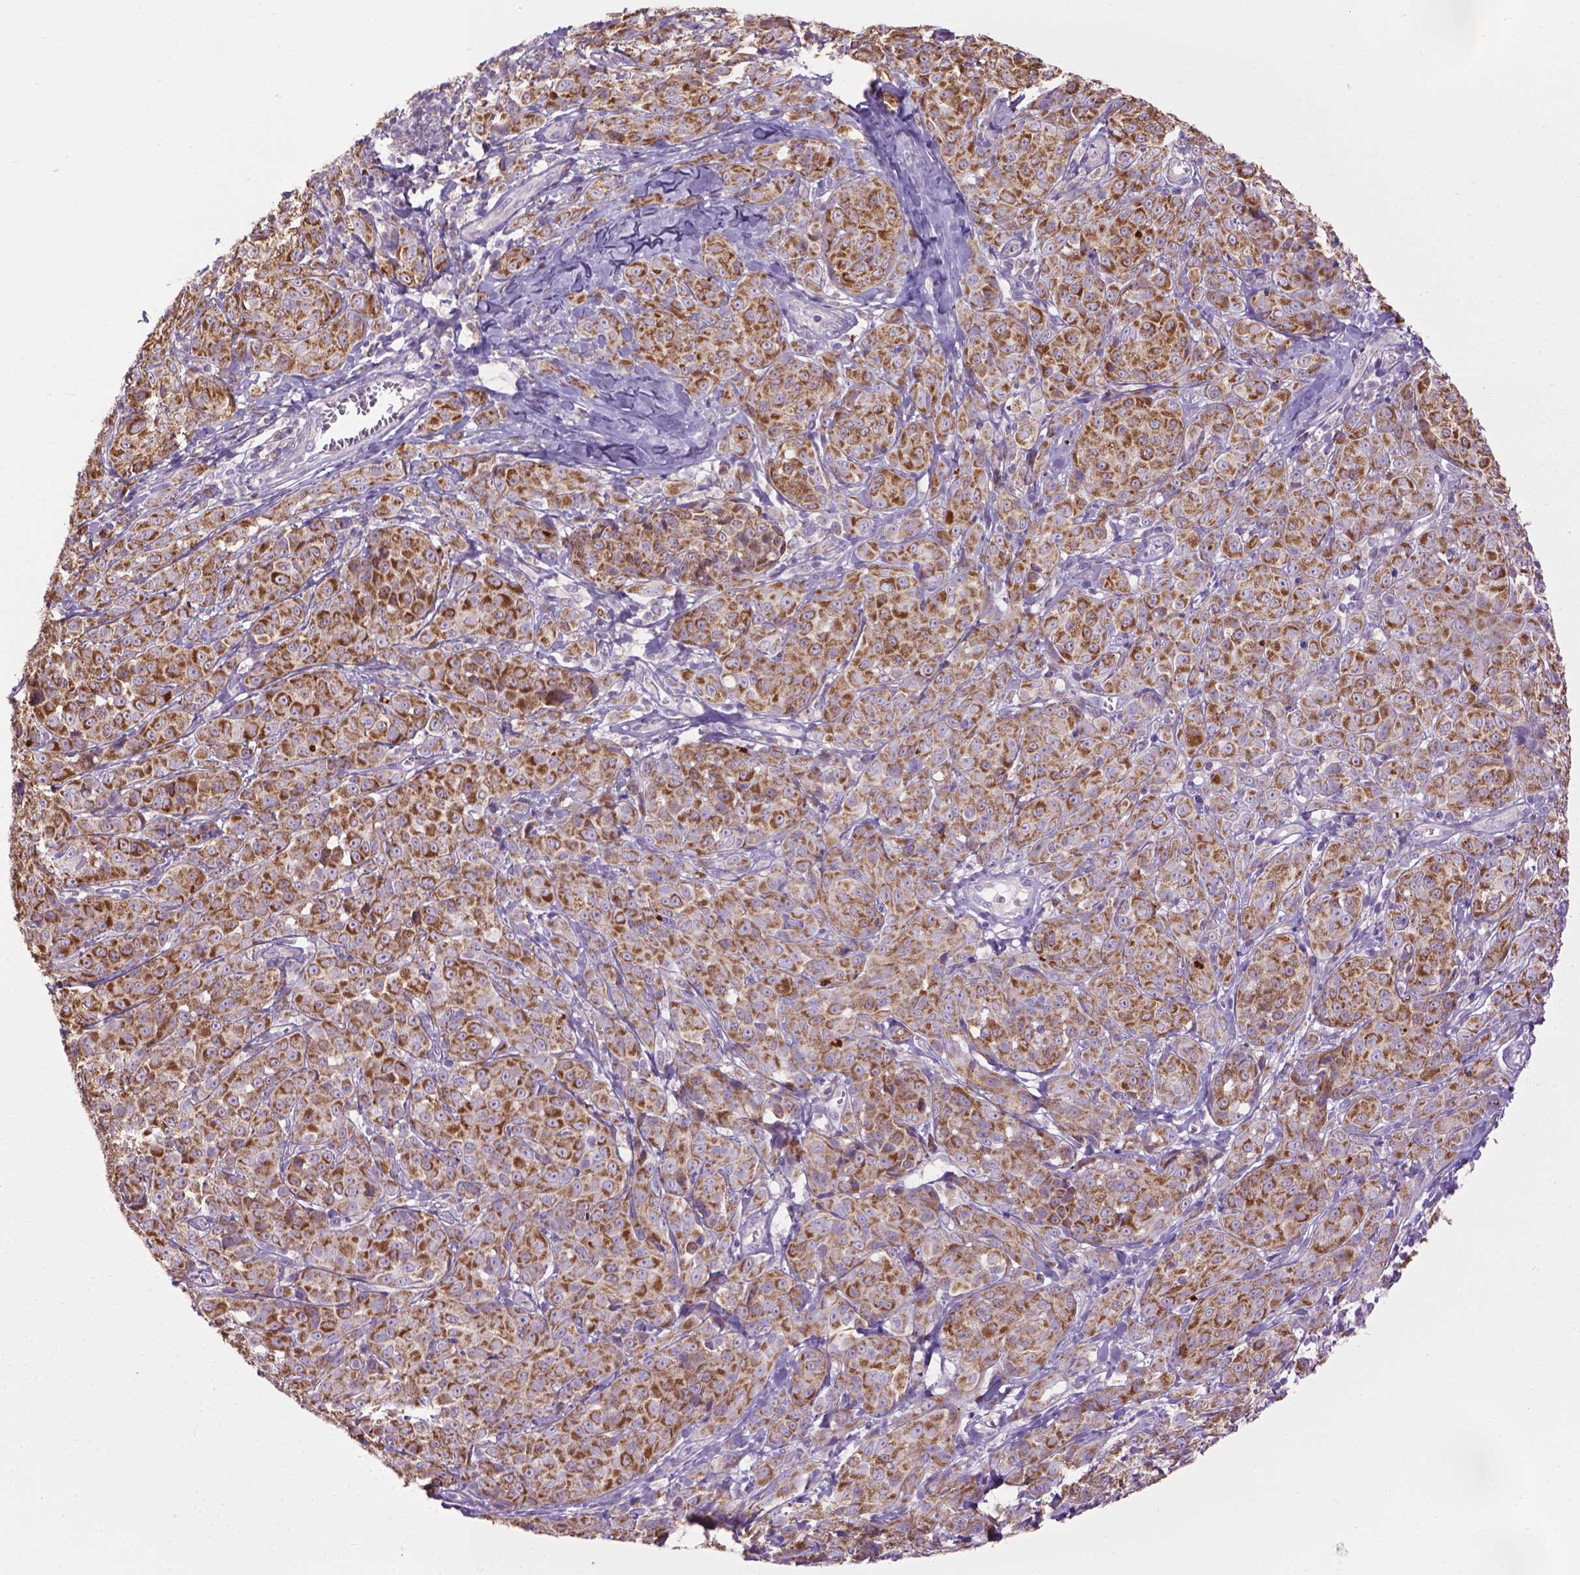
{"staining": {"intensity": "moderate", "quantity": ">75%", "location": "cytoplasmic/membranous"}, "tissue": "melanoma", "cell_type": "Tumor cells", "image_type": "cancer", "snomed": [{"axis": "morphology", "description": "Malignant melanoma, NOS"}, {"axis": "topography", "description": "Skin"}], "caption": "High-power microscopy captured an immunohistochemistry (IHC) image of melanoma, revealing moderate cytoplasmic/membranous expression in about >75% of tumor cells. (Brightfield microscopy of DAB IHC at high magnification).", "gene": "VDAC1", "patient": {"sex": "male", "age": 89}}